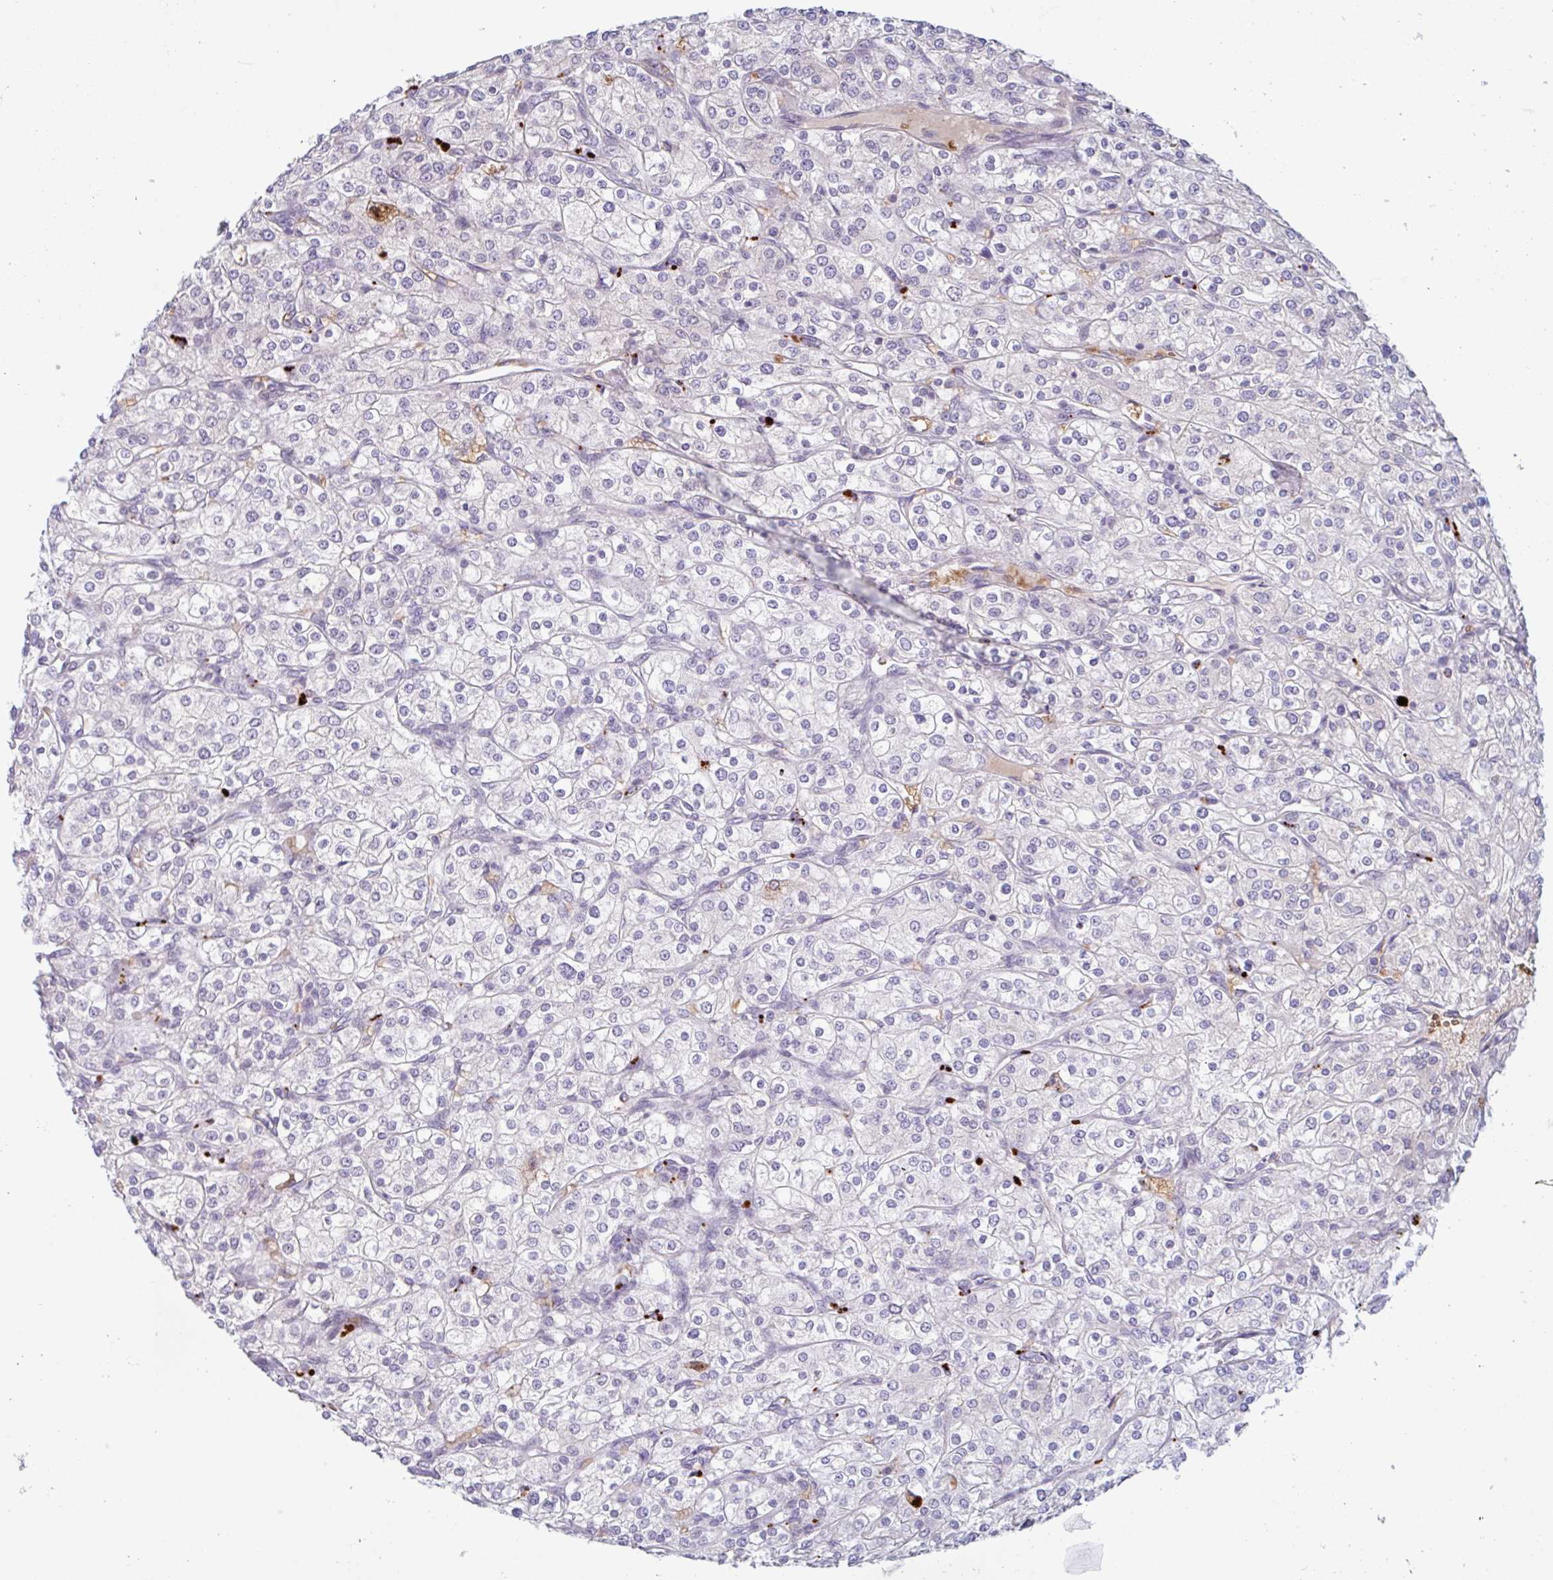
{"staining": {"intensity": "negative", "quantity": "none", "location": "none"}, "tissue": "renal cancer", "cell_type": "Tumor cells", "image_type": "cancer", "snomed": [{"axis": "morphology", "description": "Adenocarcinoma, NOS"}, {"axis": "topography", "description": "Kidney"}], "caption": "This is an IHC micrograph of renal cancer. There is no positivity in tumor cells.", "gene": "RHAG", "patient": {"sex": "male", "age": 80}}